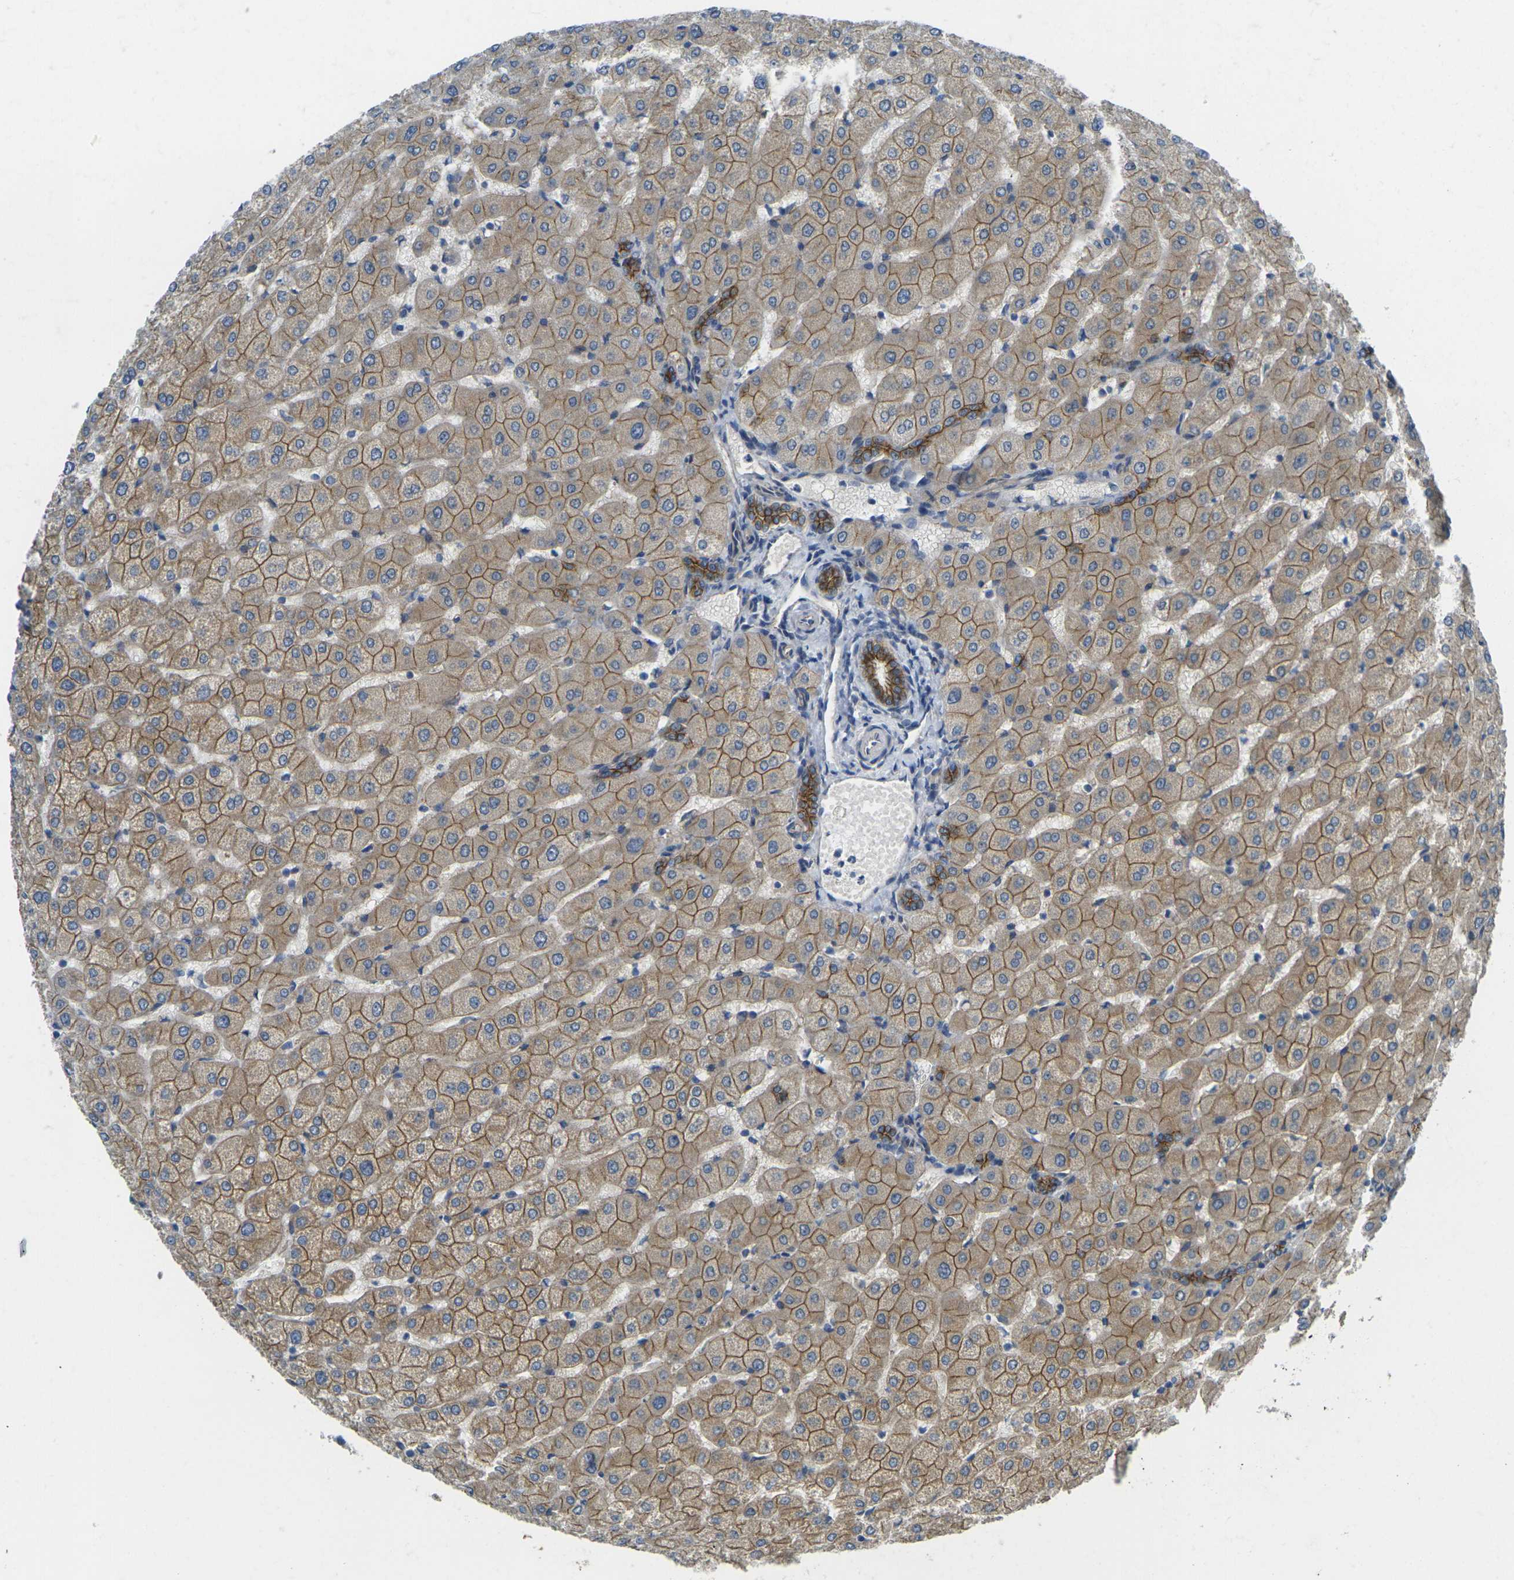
{"staining": {"intensity": "strong", "quantity": ">75%", "location": "cytoplasmic/membranous"}, "tissue": "liver", "cell_type": "Cholangiocytes", "image_type": "normal", "snomed": [{"axis": "morphology", "description": "Normal tissue, NOS"}, {"axis": "morphology", "description": "Fibrosis, NOS"}, {"axis": "topography", "description": "Liver"}], "caption": "Immunohistochemistry photomicrograph of normal liver: human liver stained using IHC reveals high levels of strong protein expression localized specifically in the cytoplasmic/membranous of cholangiocytes, appearing as a cytoplasmic/membranous brown color.", "gene": "RHBDD1", "patient": {"sex": "female", "age": 29}}